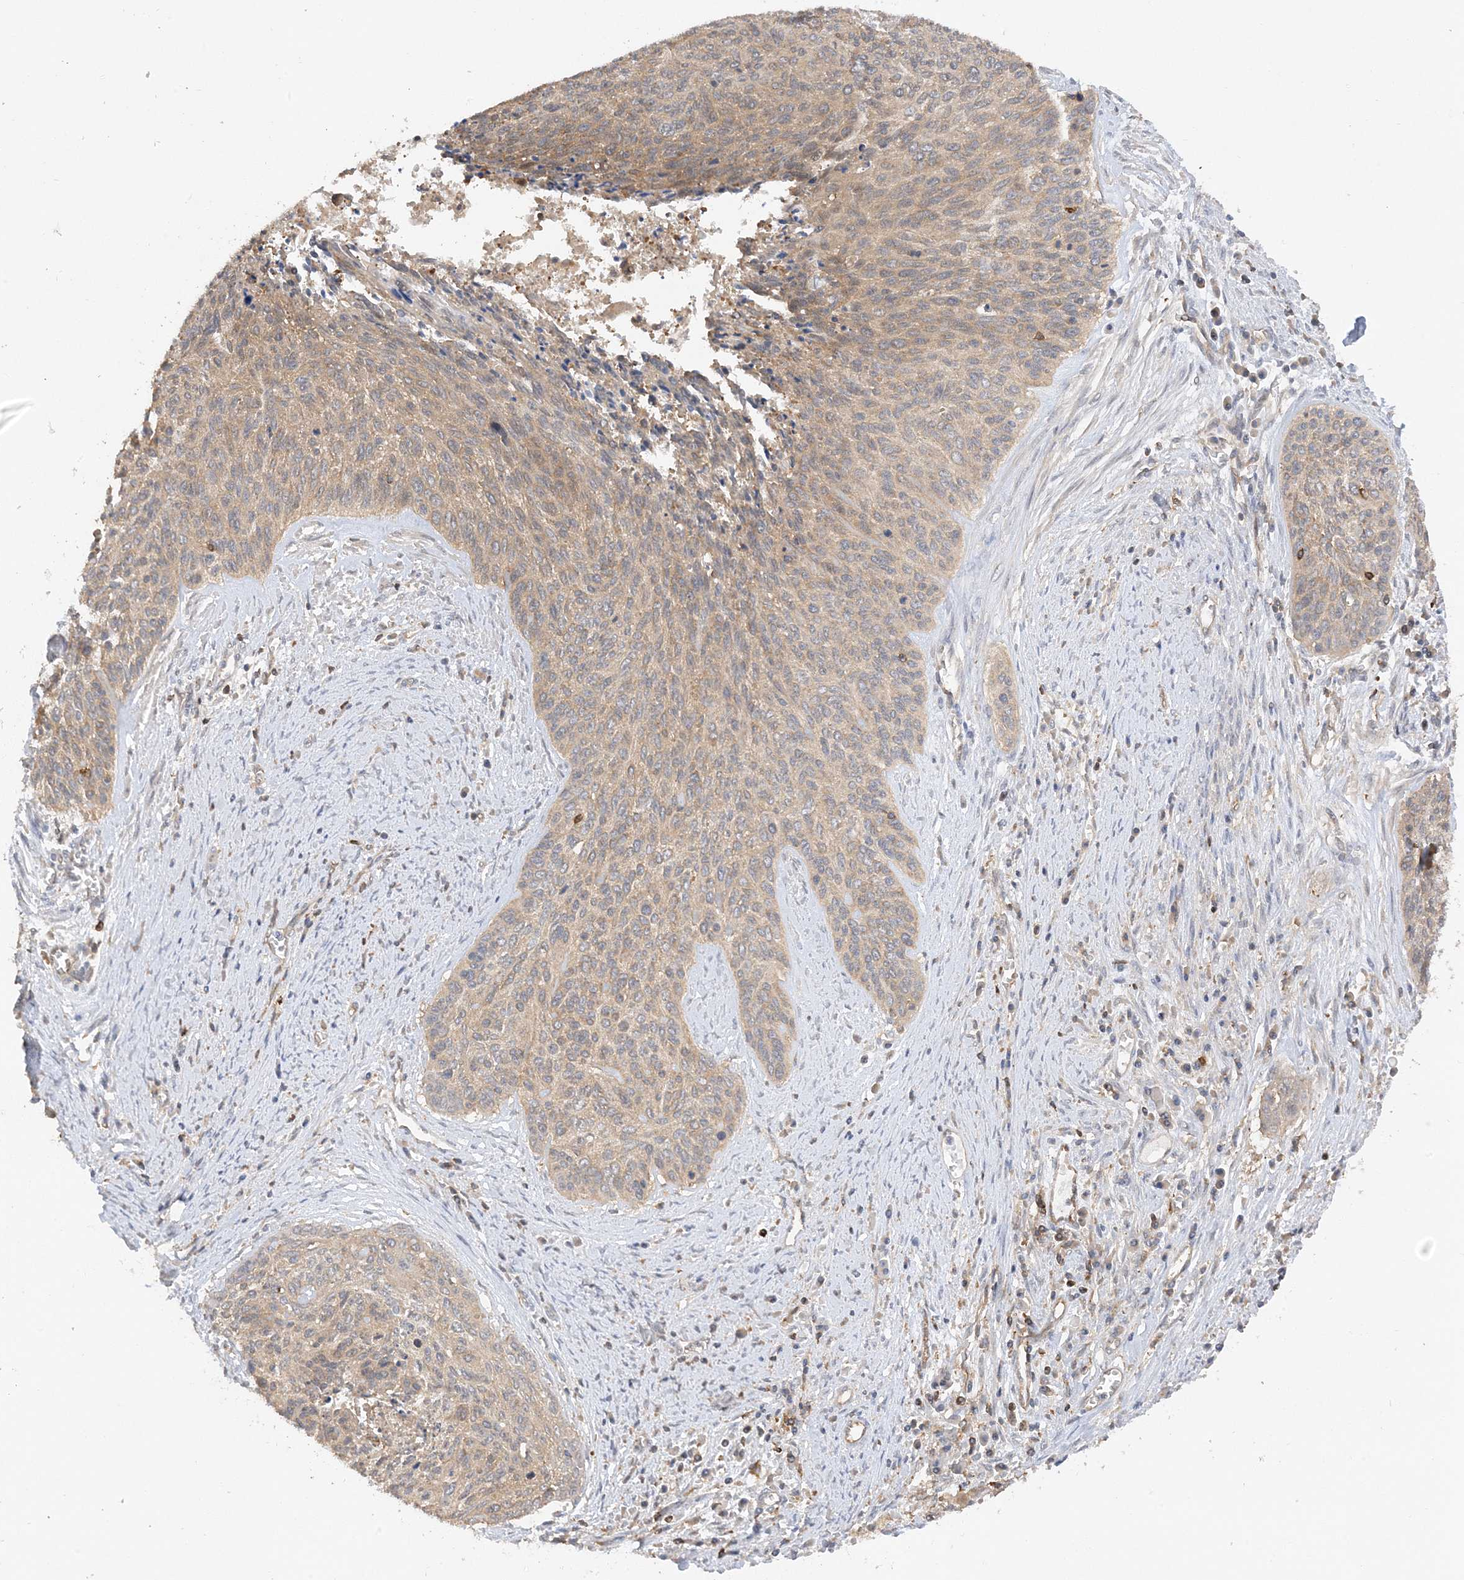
{"staining": {"intensity": "weak", "quantity": "25%-75%", "location": "cytoplasmic/membranous"}, "tissue": "cervical cancer", "cell_type": "Tumor cells", "image_type": "cancer", "snomed": [{"axis": "morphology", "description": "Squamous cell carcinoma, NOS"}, {"axis": "topography", "description": "Cervix"}], "caption": "Squamous cell carcinoma (cervical) was stained to show a protein in brown. There is low levels of weak cytoplasmic/membranous staining in approximately 25%-75% of tumor cells. The staining is performed using DAB brown chromogen to label protein expression. The nuclei are counter-stained blue using hematoxylin.", "gene": "PHACTR2", "patient": {"sex": "female", "age": 55}}